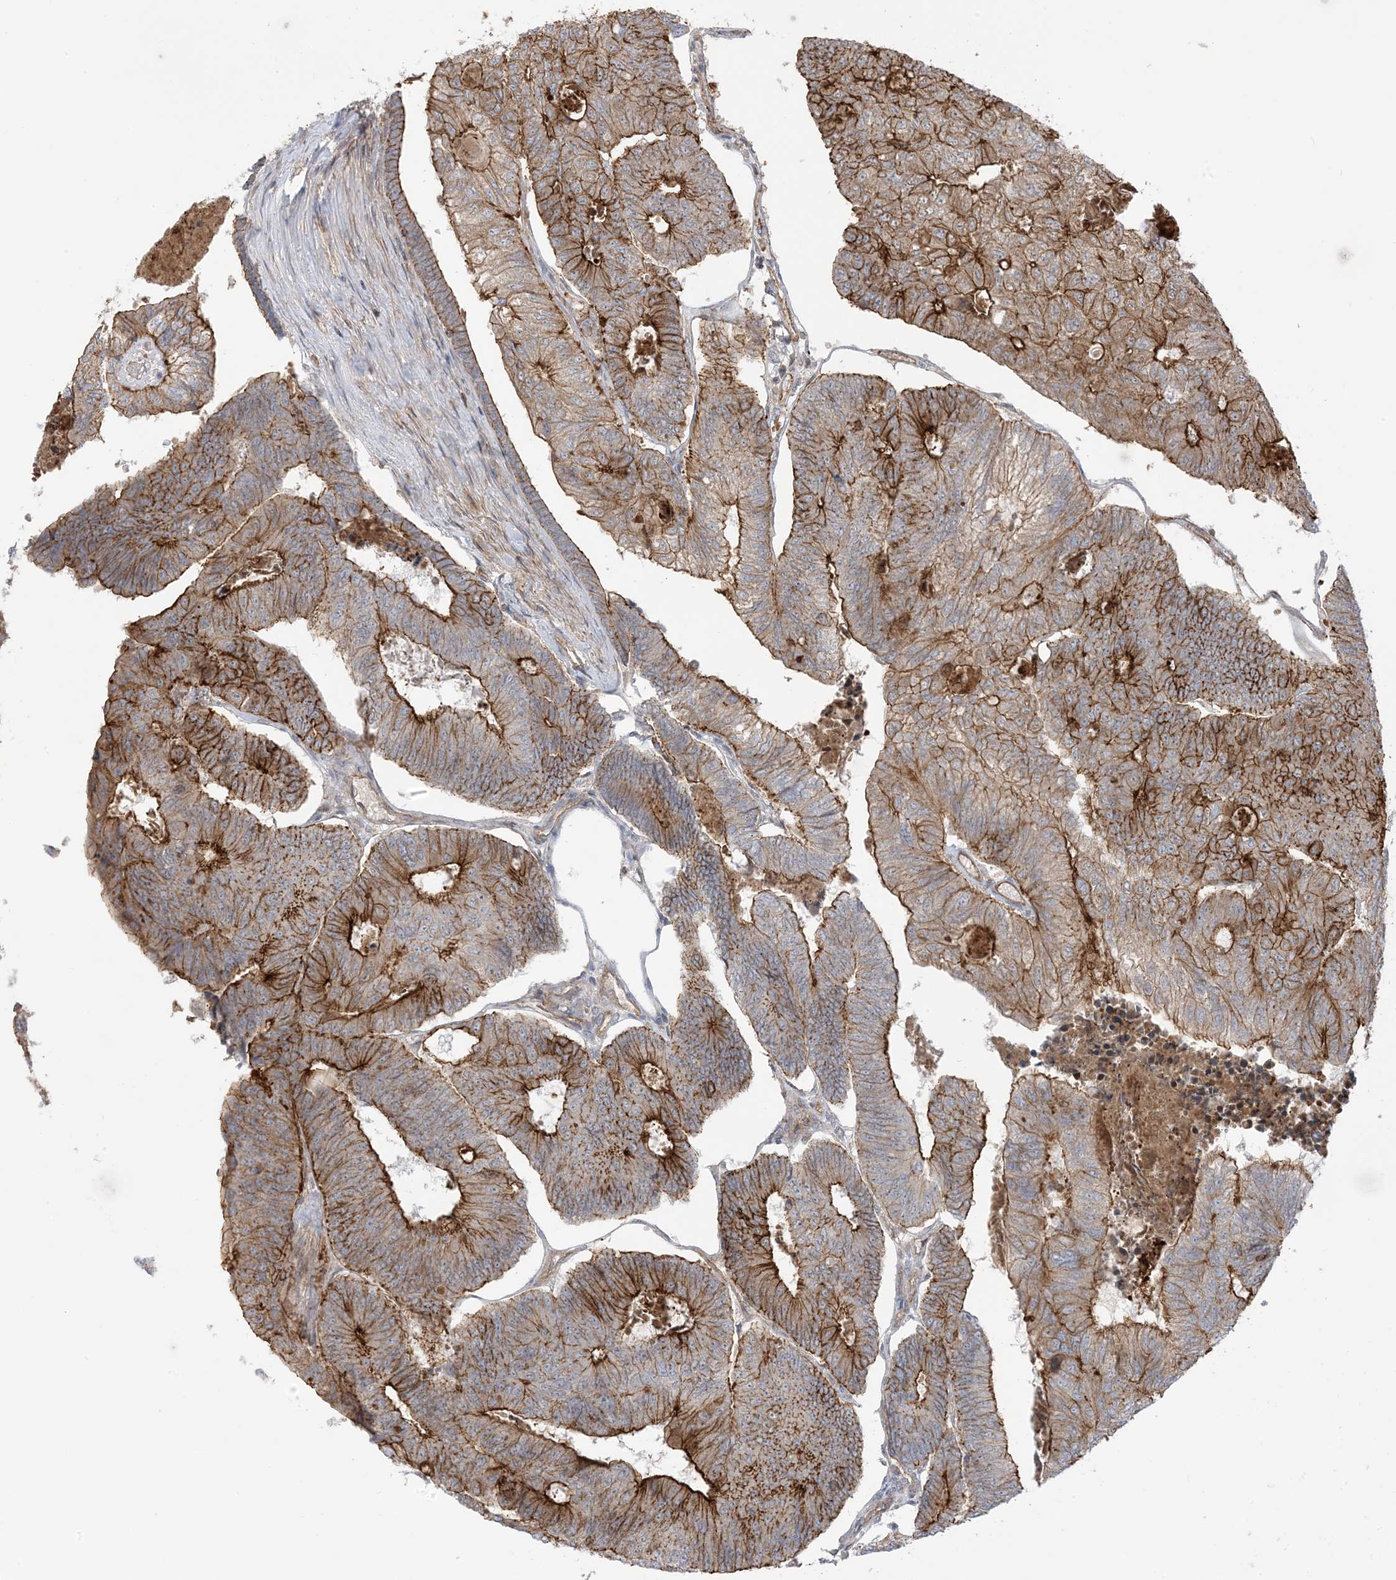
{"staining": {"intensity": "strong", "quantity": "25%-75%", "location": "cytoplasmic/membranous"}, "tissue": "colorectal cancer", "cell_type": "Tumor cells", "image_type": "cancer", "snomed": [{"axis": "morphology", "description": "Adenocarcinoma, NOS"}, {"axis": "topography", "description": "Colon"}], "caption": "IHC of adenocarcinoma (colorectal) displays high levels of strong cytoplasmic/membranous staining in approximately 25%-75% of tumor cells.", "gene": "ICMT", "patient": {"sex": "female", "age": 67}}